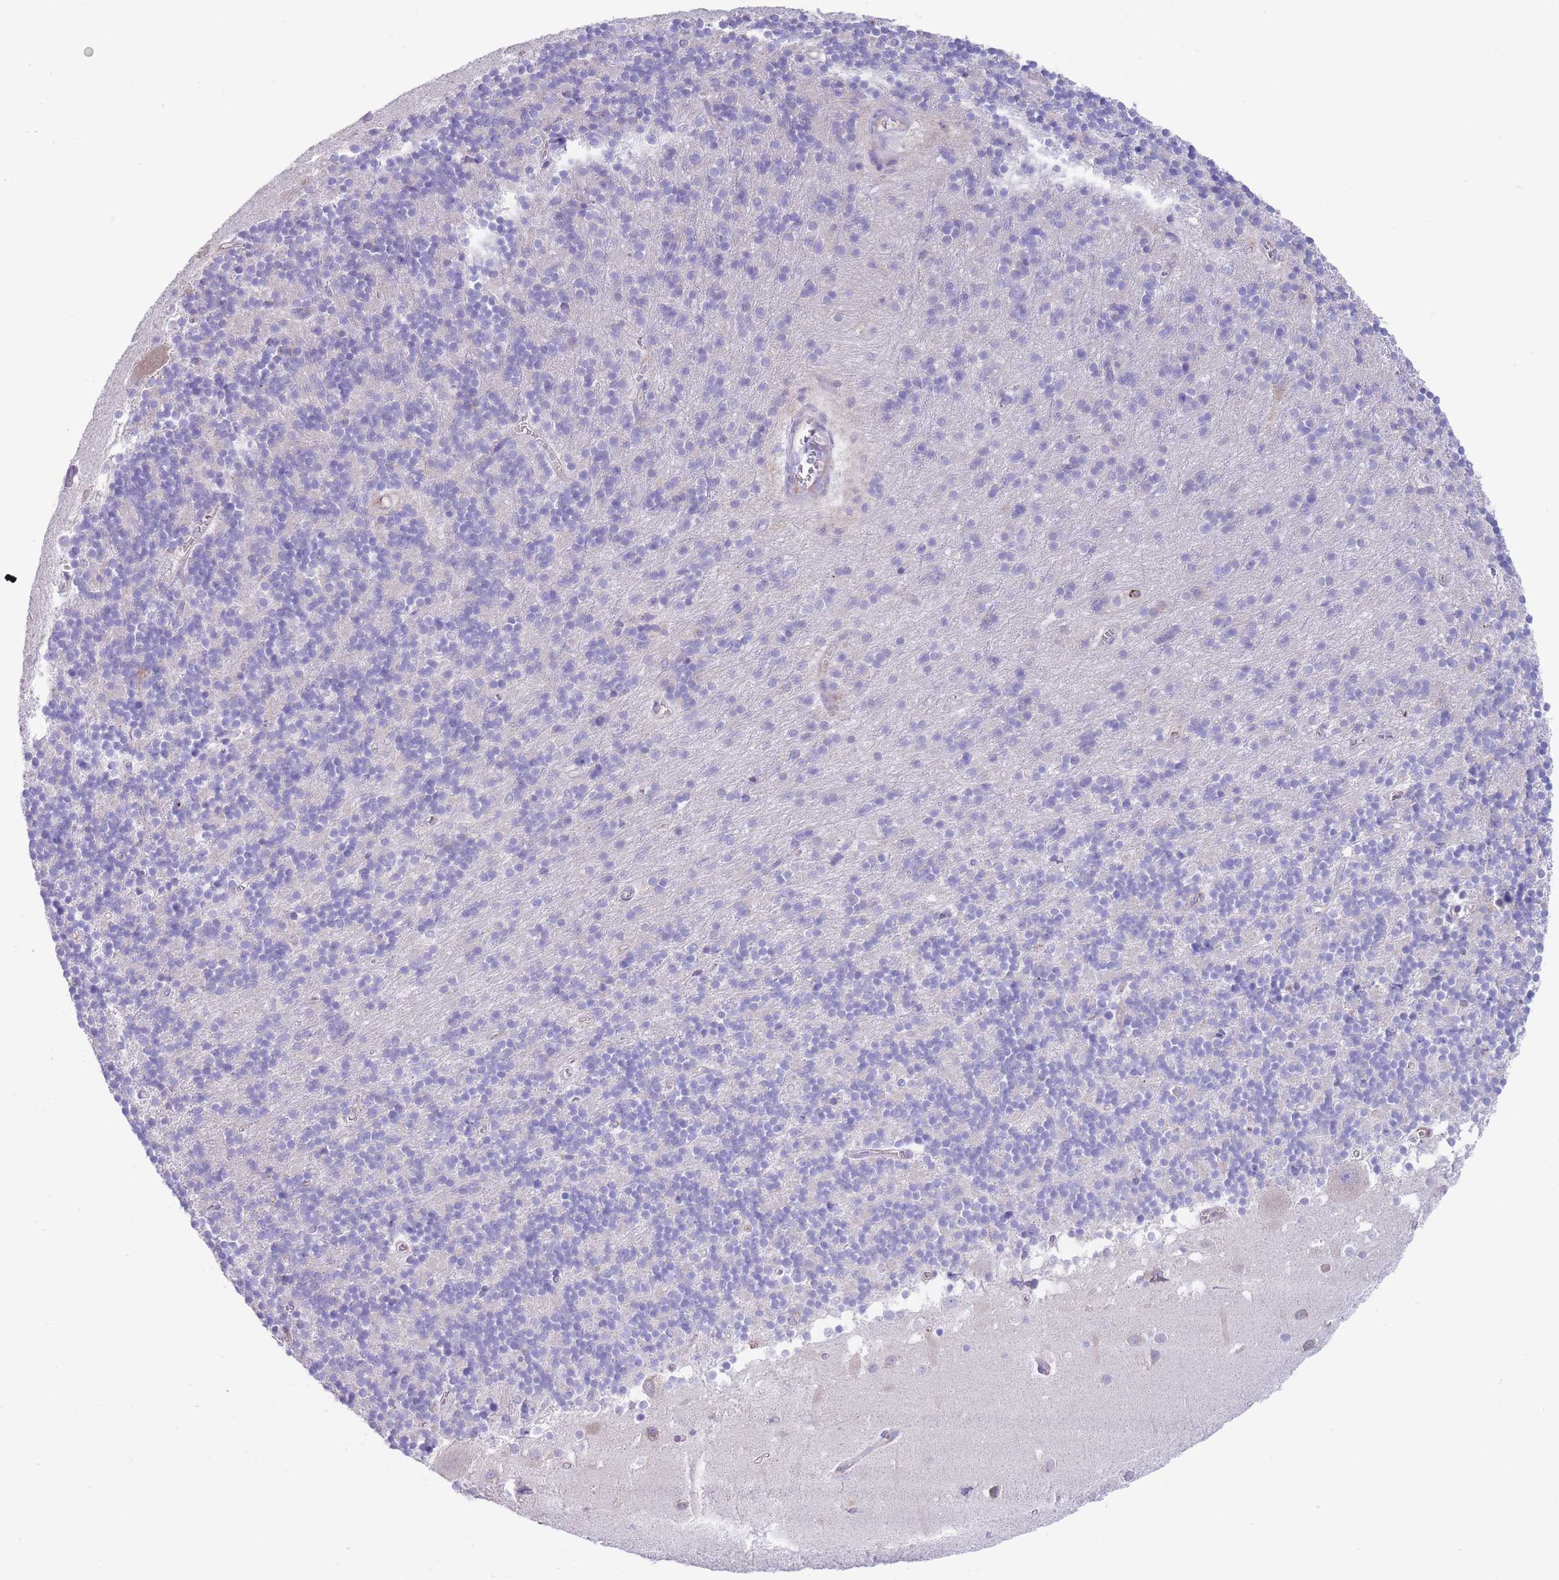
{"staining": {"intensity": "negative", "quantity": "none", "location": "none"}, "tissue": "cerebellum", "cell_type": "Cells in granular layer", "image_type": "normal", "snomed": [{"axis": "morphology", "description": "Normal tissue, NOS"}, {"axis": "topography", "description": "Cerebellum"}], "caption": "There is no significant positivity in cells in granular layer of cerebellum. (Brightfield microscopy of DAB (3,3'-diaminobenzidine) immunohistochemistry (IHC) at high magnification).", "gene": "DET1", "patient": {"sex": "male", "age": 54}}